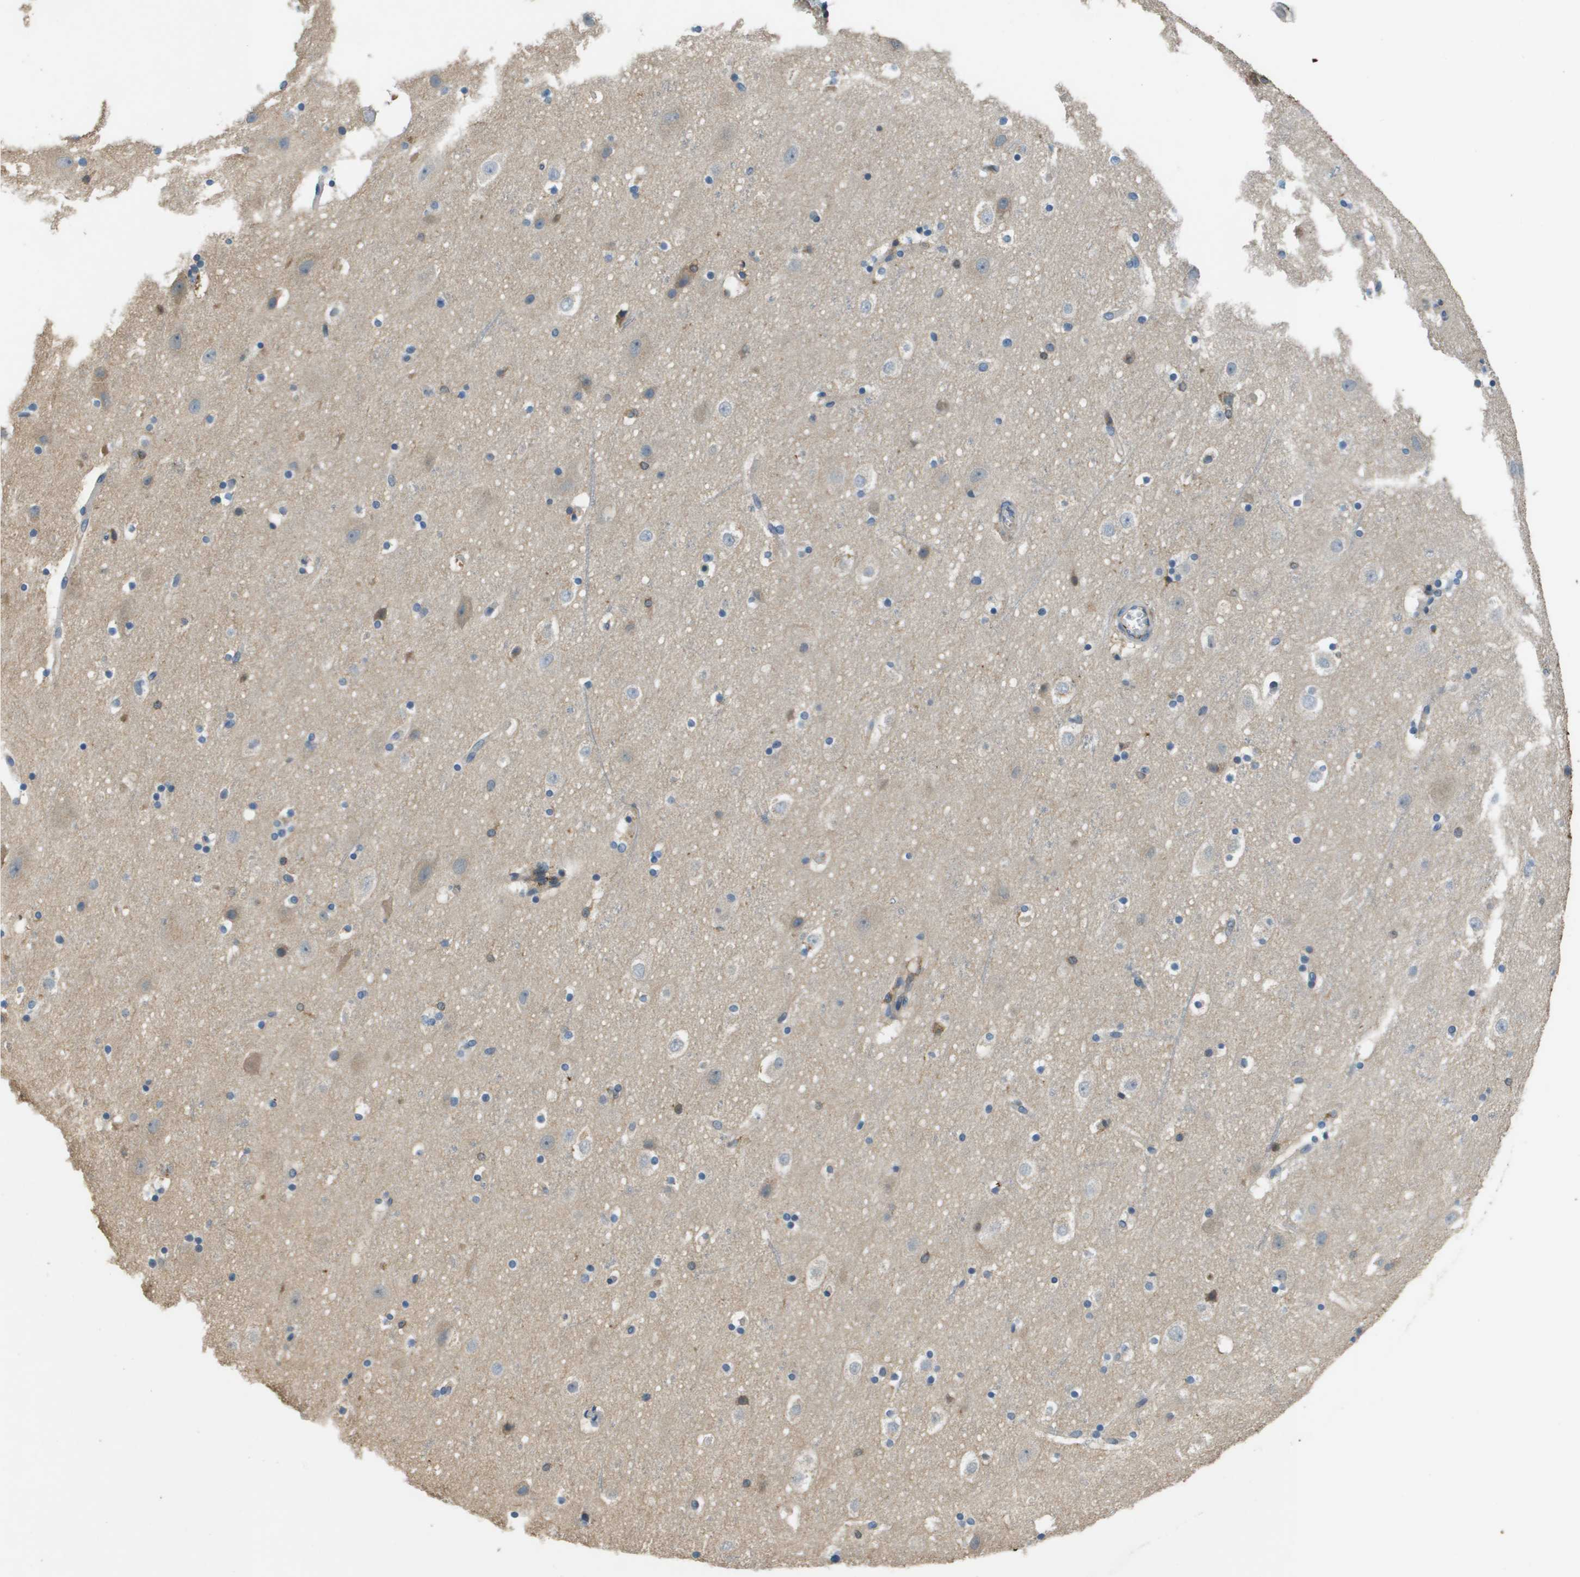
{"staining": {"intensity": "weak", "quantity": ">75%", "location": "cytoplasmic/membranous"}, "tissue": "cerebral cortex", "cell_type": "Endothelial cells", "image_type": "normal", "snomed": [{"axis": "morphology", "description": "Normal tissue, NOS"}, {"axis": "topography", "description": "Cerebral cortex"}], "caption": "Protein analysis of normal cerebral cortex demonstrates weak cytoplasmic/membranous staining in approximately >75% of endothelial cells. Immunohistochemistry stains the protein of interest in brown and the nuclei are stained blue.", "gene": "SAMSN1", "patient": {"sex": "male", "age": 45}}